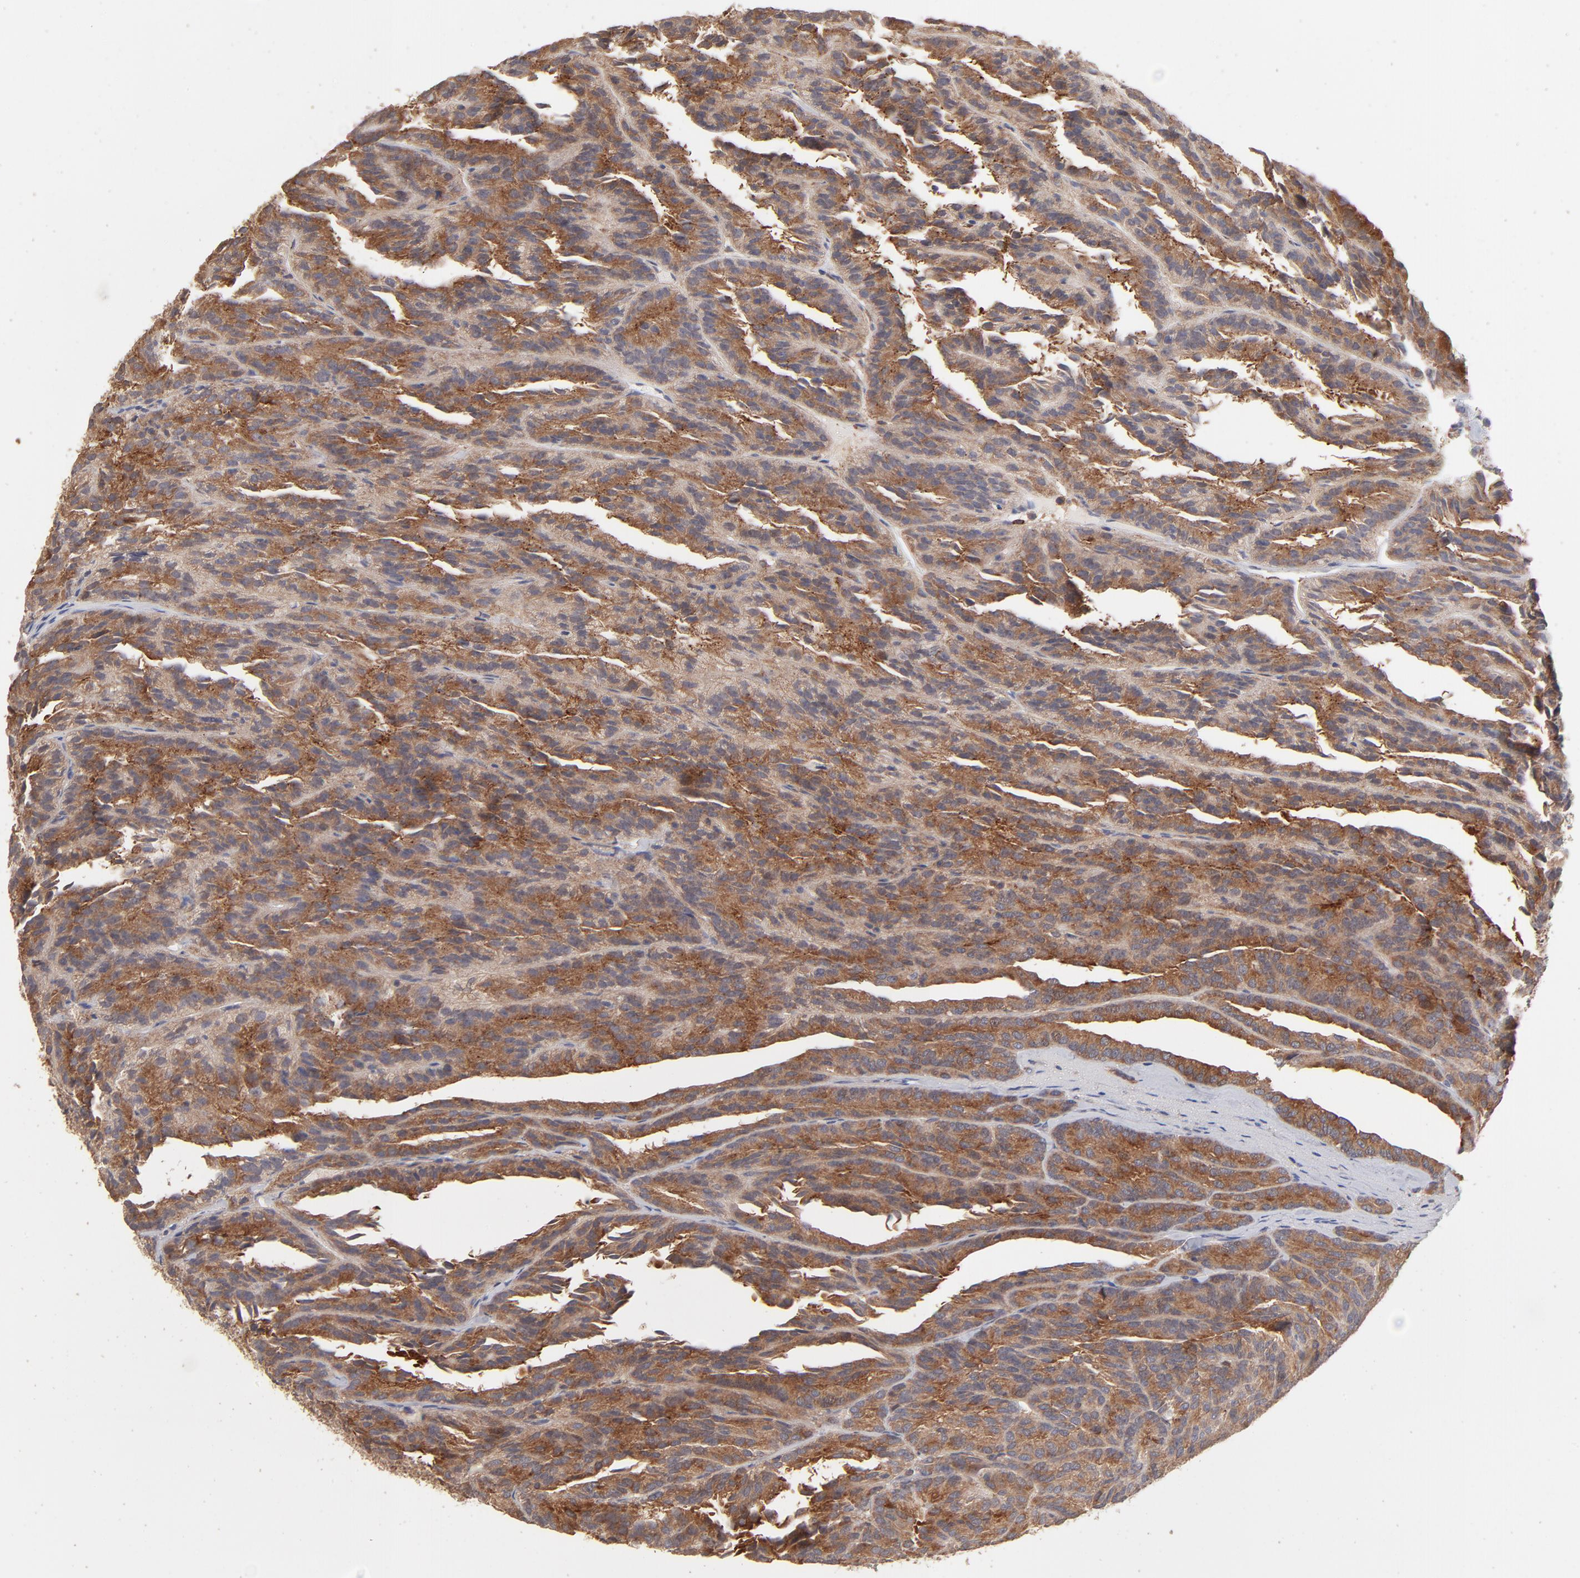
{"staining": {"intensity": "strong", "quantity": ">75%", "location": "cytoplasmic/membranous"}, "tissue": "renal cancer", "cell_type": "Tumor cells", "image_type": "cancer", "snomed": [{"axis": "morphology", "description": "Adenocarcinoma, NOS"}, {"axis": "topography", "description": "Kidney"}], "caption": "Protein expression analysis of human renal cancer reveals strong cytoplasmic/membranous staining in about >75% of tumor cells.", "gene": "IVNS1ABP", "patient": {"sex": "male", "age": 46}}